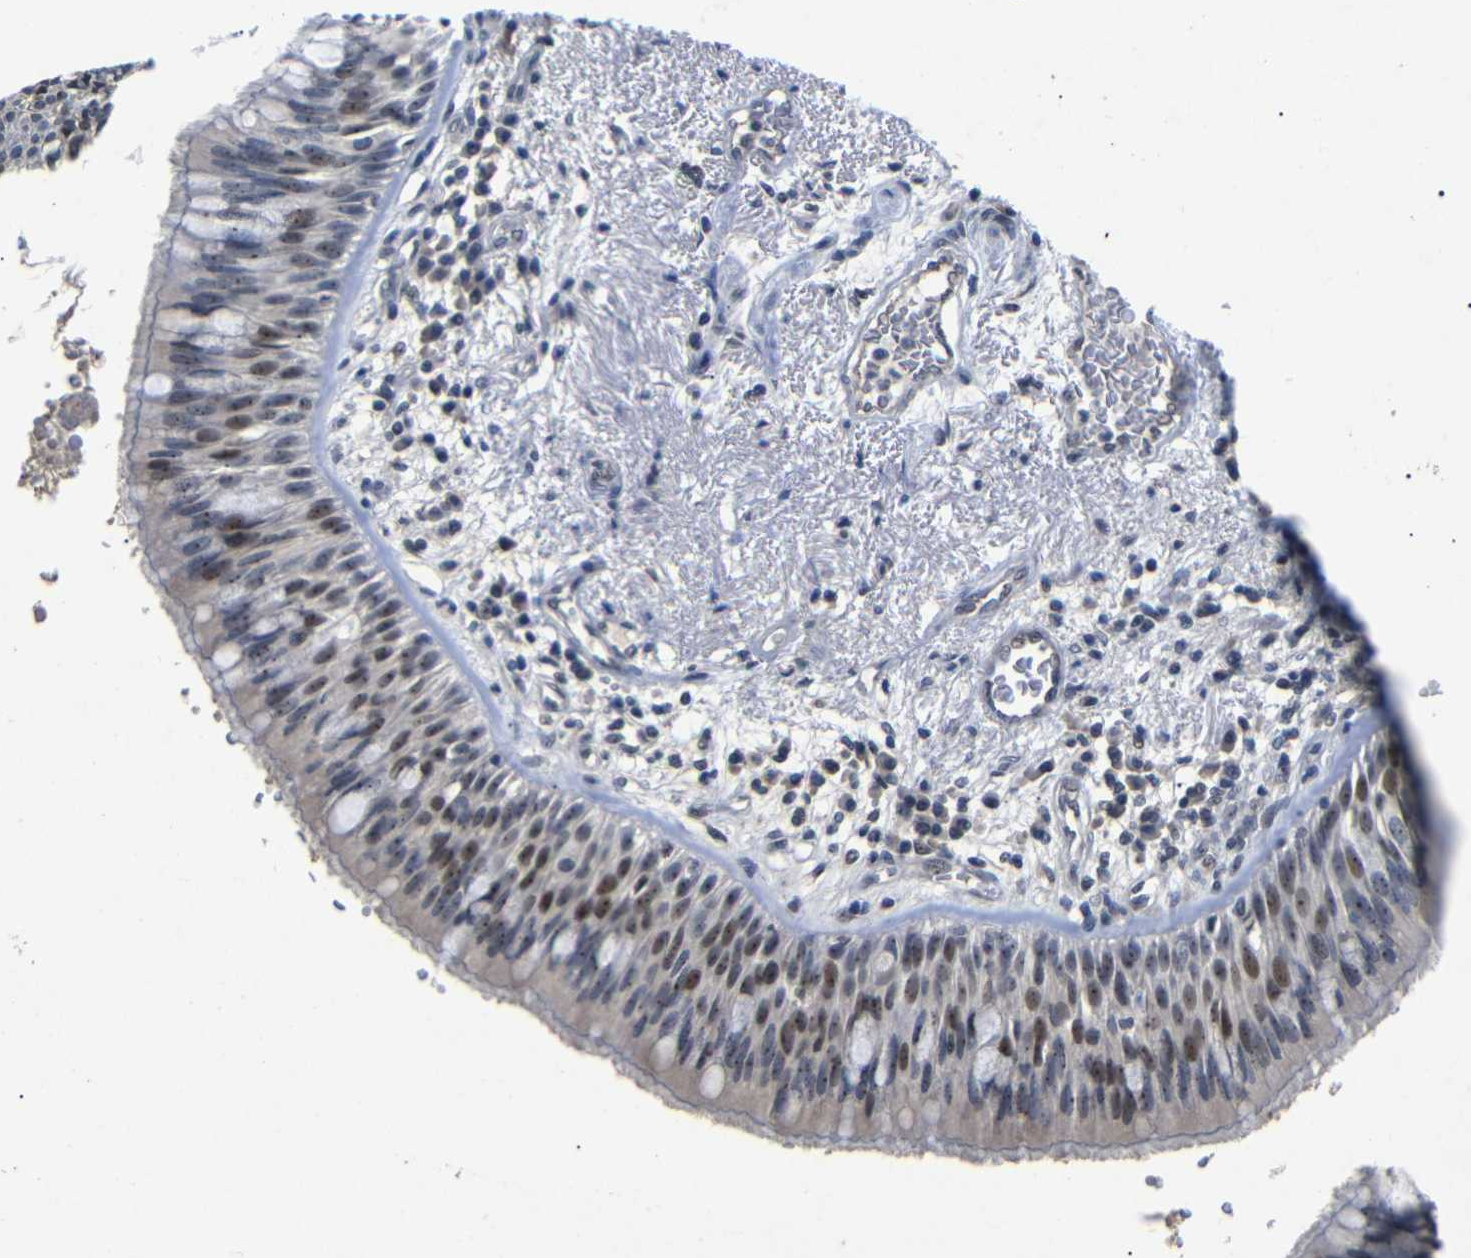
{"staining": {"intensity": "moderate", "quantity": "25%-75%", "location": "nuclear"}, "tissue": "bronchus", "cell_type": "Respiratory epithelial cells", "image_type": "normal", "snomed": [{"axis": "morphology", "description": "Normal tissue, NOS"}, {"axis": "morphology", "description": "Adenocarcinoma, NOS"}, {"axis": "morphology", "description": "Adenocarcinoma, metastatic, NOS"}, {"axis": "topography", "description": "Lymph node"}, {"axis": "topography", "description": "Bronchus"}, {"axis": "topography", "description": "Lung"}], "caption": "Protein staining of normal bronchus exhibits moderate nuclear positivity in approximately 25%-75% of respiratory epithelial cells.", "gene": "PARN", "patient": {"sex": "female", "age": 54}}